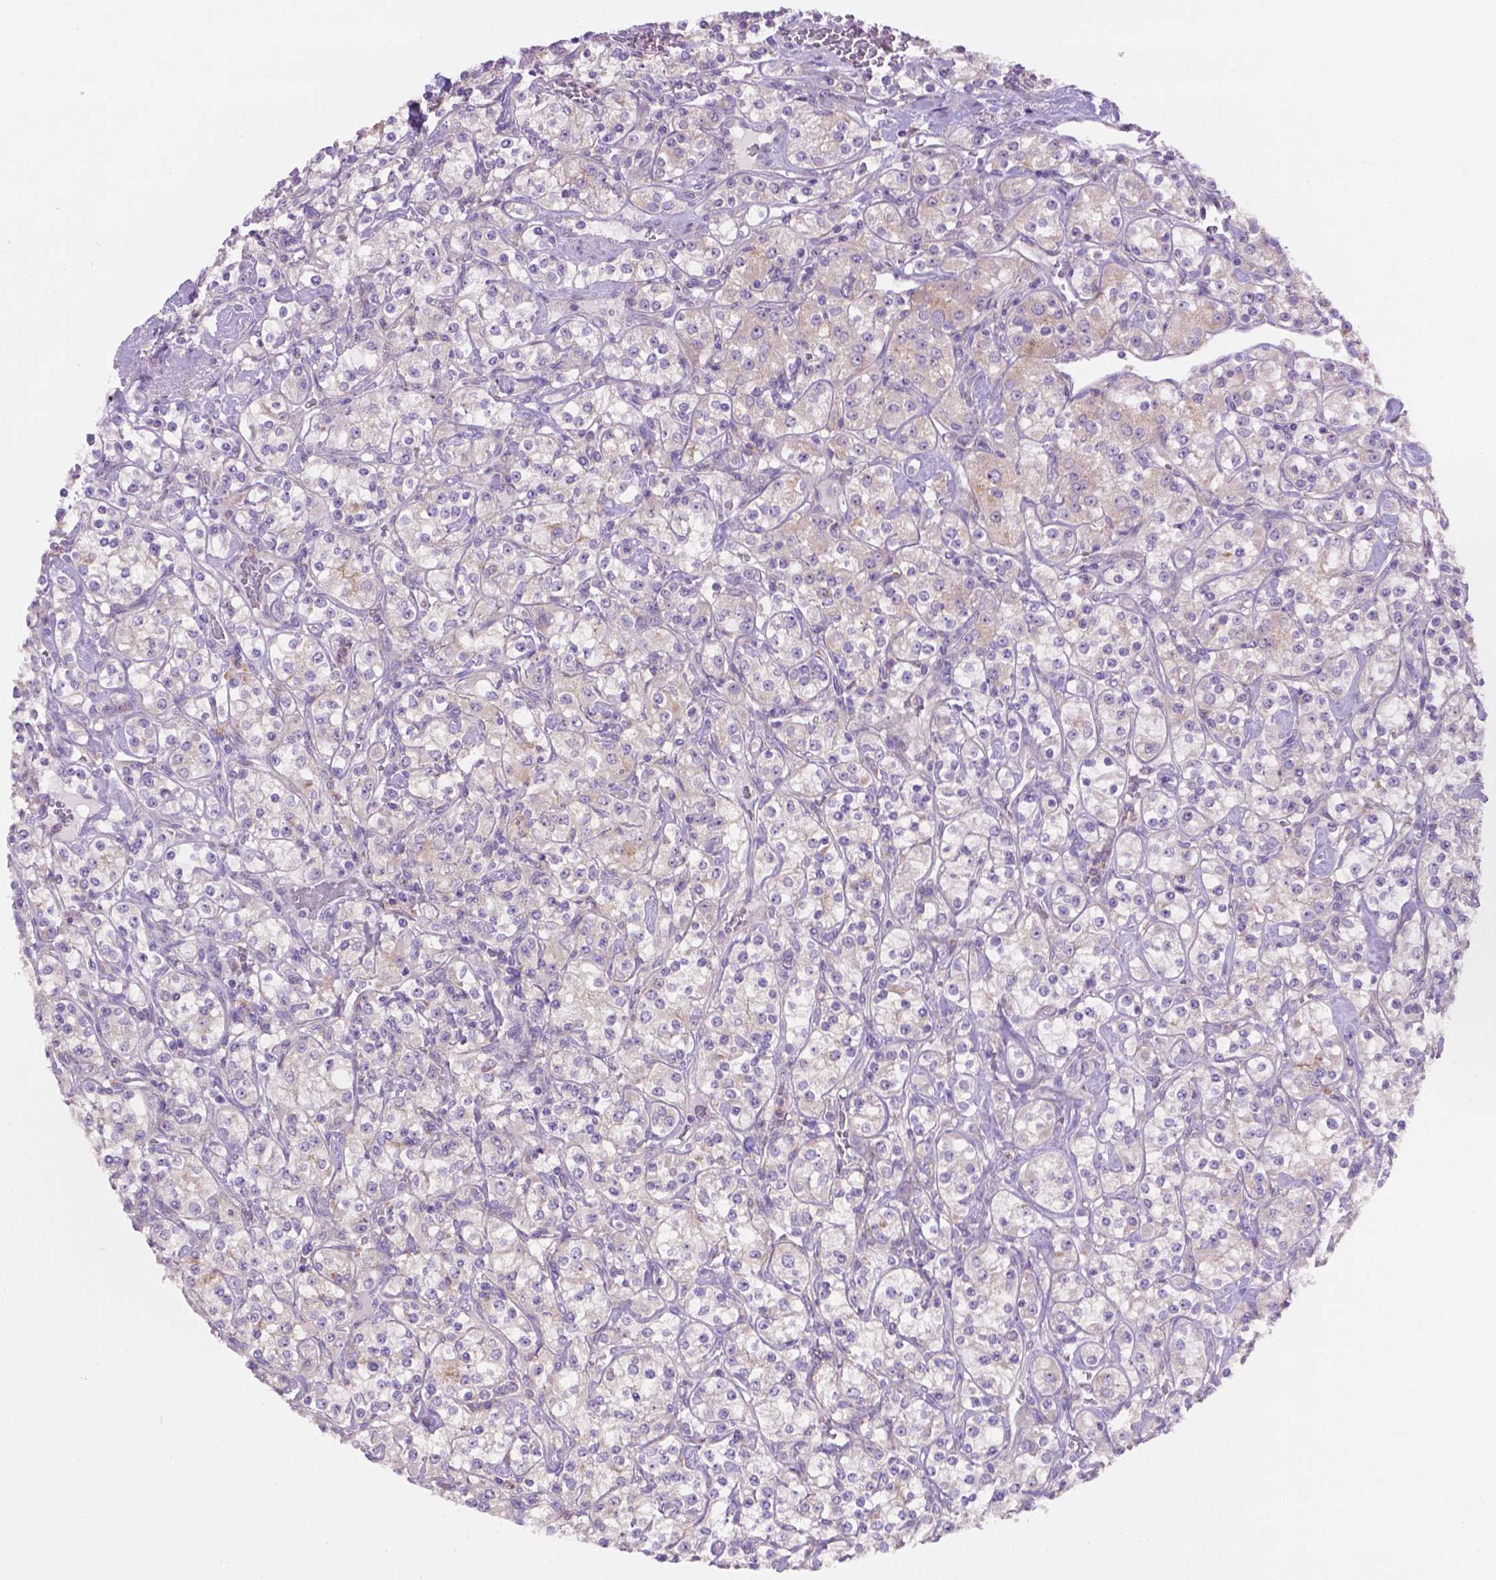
{"staining": {"intensity": "negative", "quantity": "none", "location": "none"}, "tissue": "renal cancer", "cell_type": "Tumor cells", "image_type": "cancer", "snomed": [{"axis": "morphology", "description": "Adenocarcinoma, NOS"}, {"axis": "topography", "description": "Kidney"}], "caption": "An image of human renal cancer (adenocarcinoma) is negative for staining in tumor cells.", "gene": "CDH7", "patient": {"sex": "male", "age": 77}}